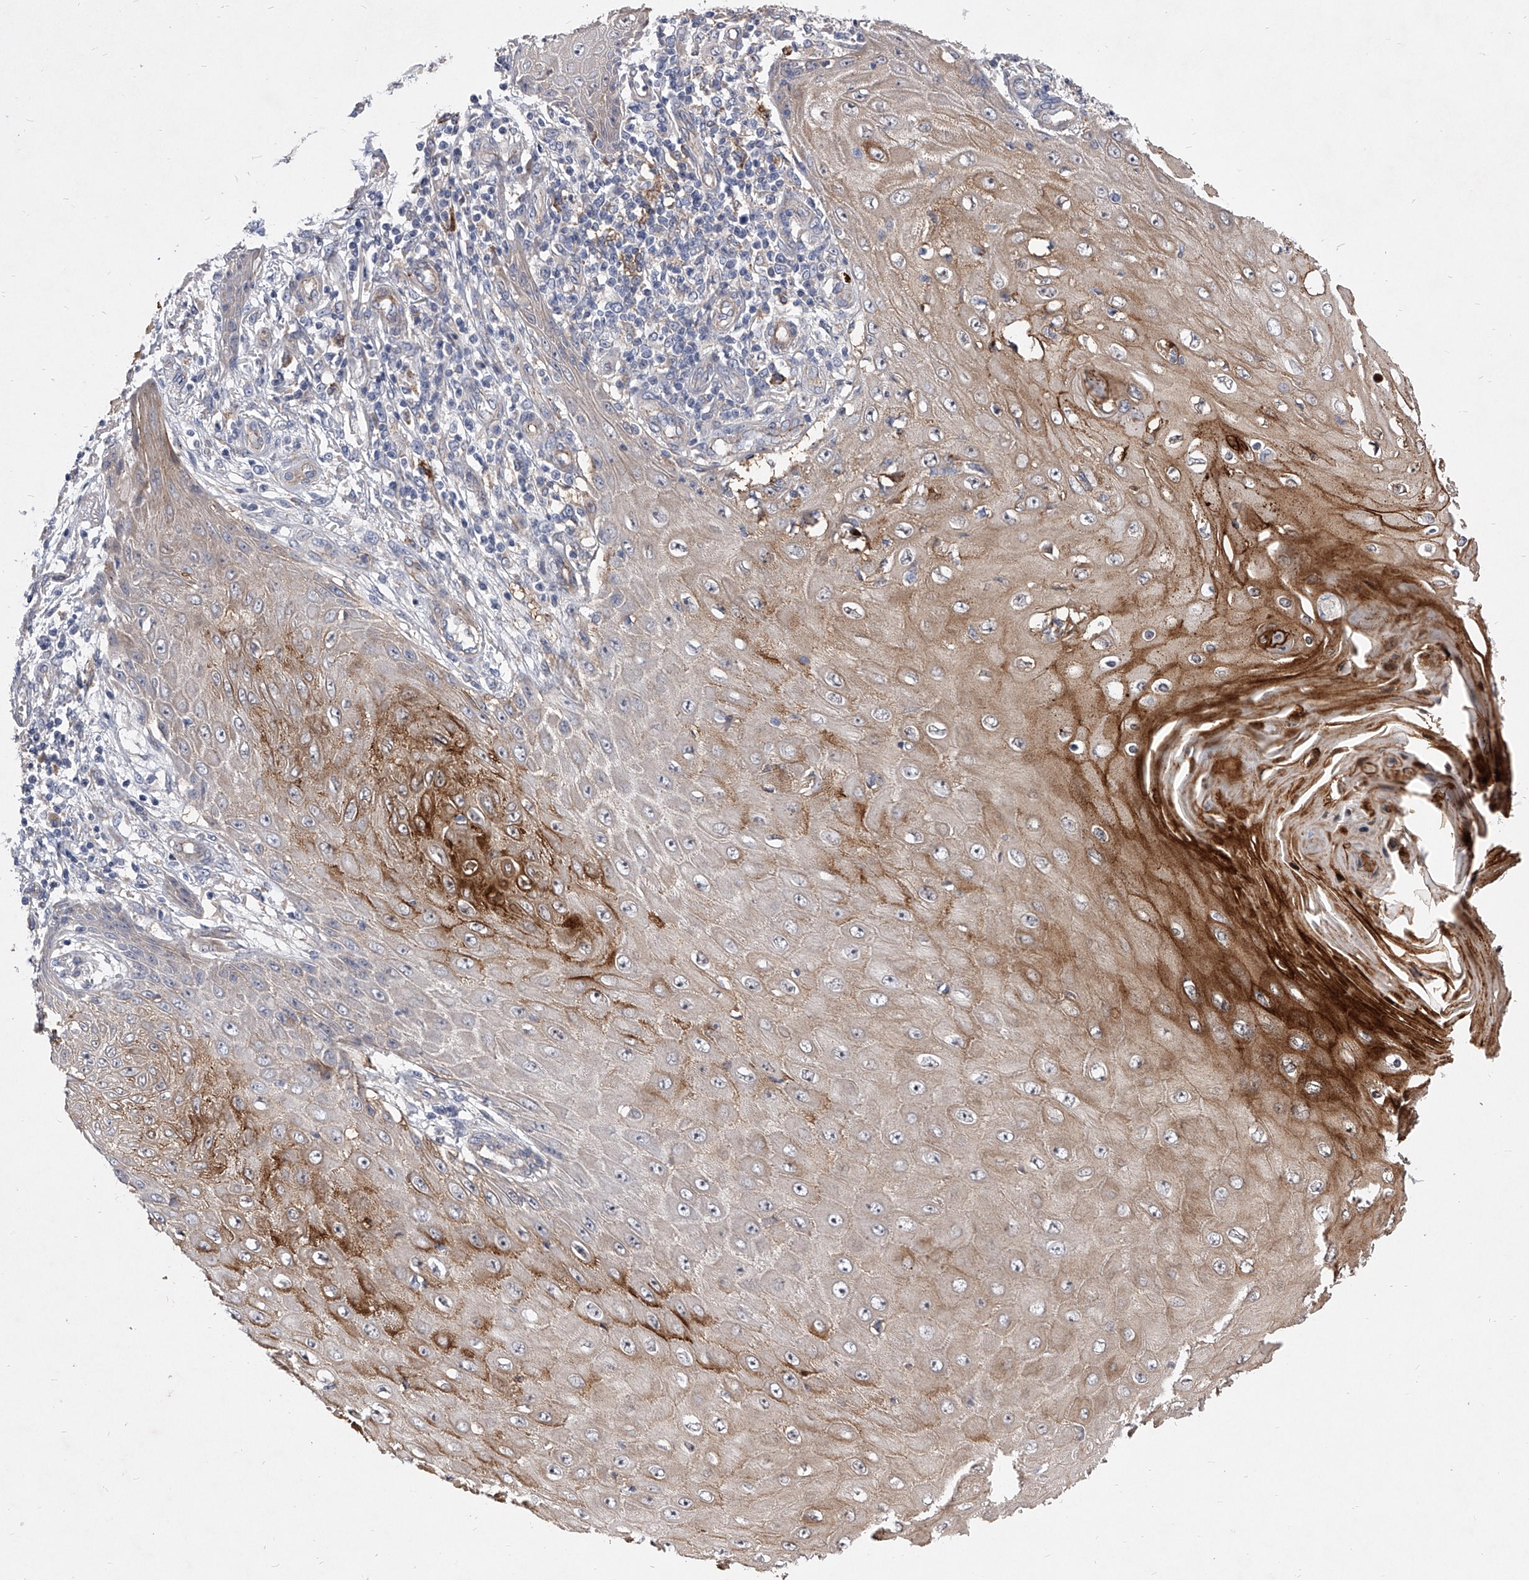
{"staining": {"intensity": "strong", "quantity": "<25%", "location": "cytoplasmic/membranous"}, "tissue": "skin cancer", "cell_type": "Tumor cells", "image_type": "cancer", "snomed": [{"axis": "morphology", "description": "Squamous cell carcinoma, NOS"}, {"axis": "topography", "description": "Skin"}], "caption": "Skin squamous cell carcinoma tissue reveals strong cytoplasmic/membranous expression in approximately <25% of tumor cells, visualized by immunohistochemistry. The staining was performed using DAB, with brown indicating positive protein expression. Nuclei are stained blue with hematoxylin.", "gene": "MINDY4", "patient": {"sex": "female", "age": 73}}